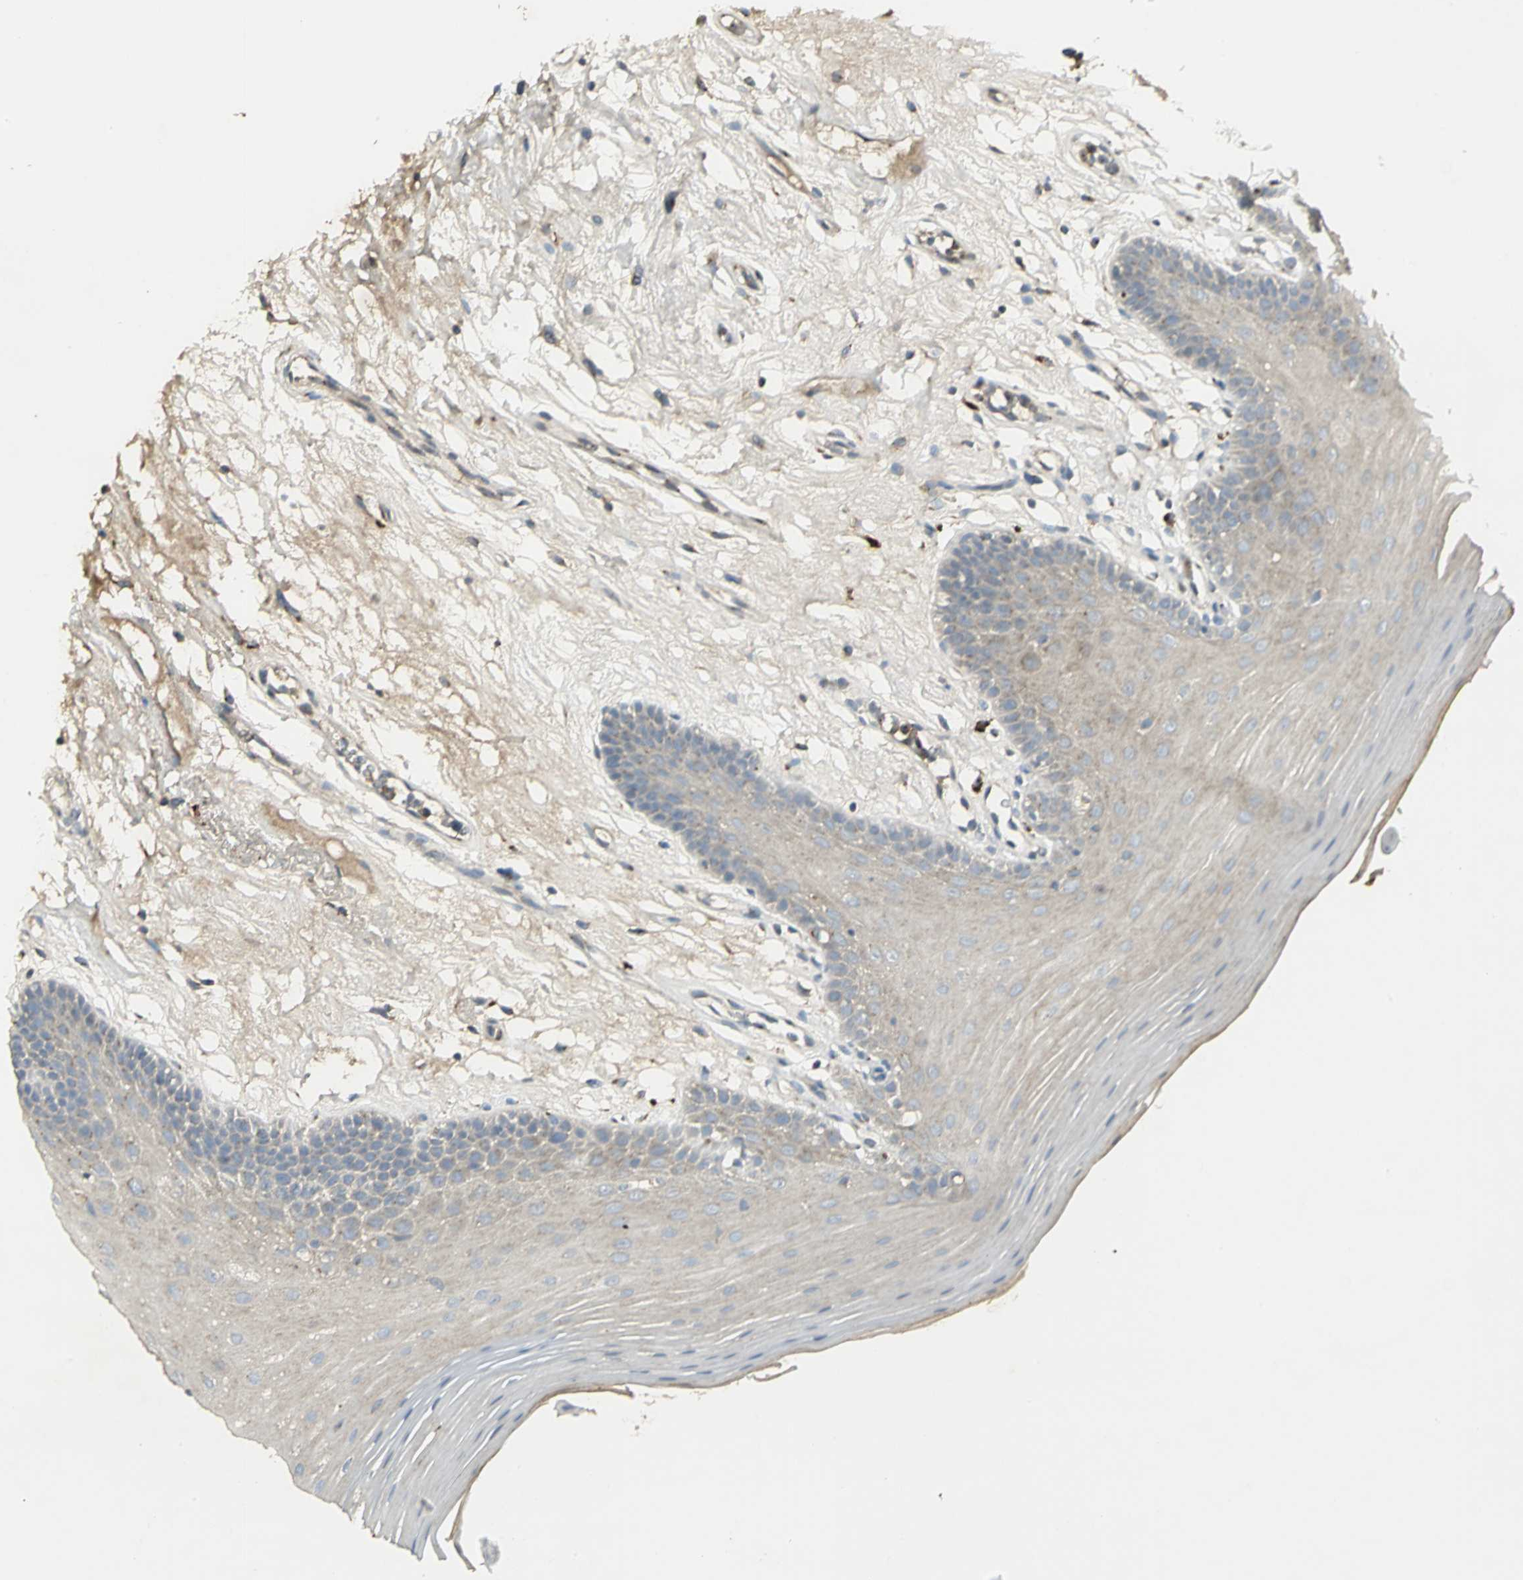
{"staining": {"intensity": "moderate", "quantity": "25%-75%", "location": "cytoplasmic/membranous"}, "tissue": "oral mucosa", "cell_type": "Squamous epithelial cells", "image_type": "normal", "snomed": [{"axis": "morphology", "description": "Normal tissue, NOS"}, {"axis": "morphology", "description": "Squamous cell carcinoma, NOS"}, {"axis": "topography", "description": "Skeletal muscle"}, {"axis": "topography", "description": "Oral tissue"}, {"axis": "topography", "description": "Head-Neck"}], "caption": "Immunohistochemistry (IHC) staining of normal oral mucosa, which exhibits medium levels of moderate cytoplasmic/membranous positivity in approximately 25%-75% of squamous epithelial cells indicating moderate cytoplasmic/membranous protein expression. The staining was performed using DAB (brown) for protein detection and nuclei were counterstained in hematoxylin (blue).", "gene": "TM9SF2", "patient": {"sex": "male", "age": 71}}